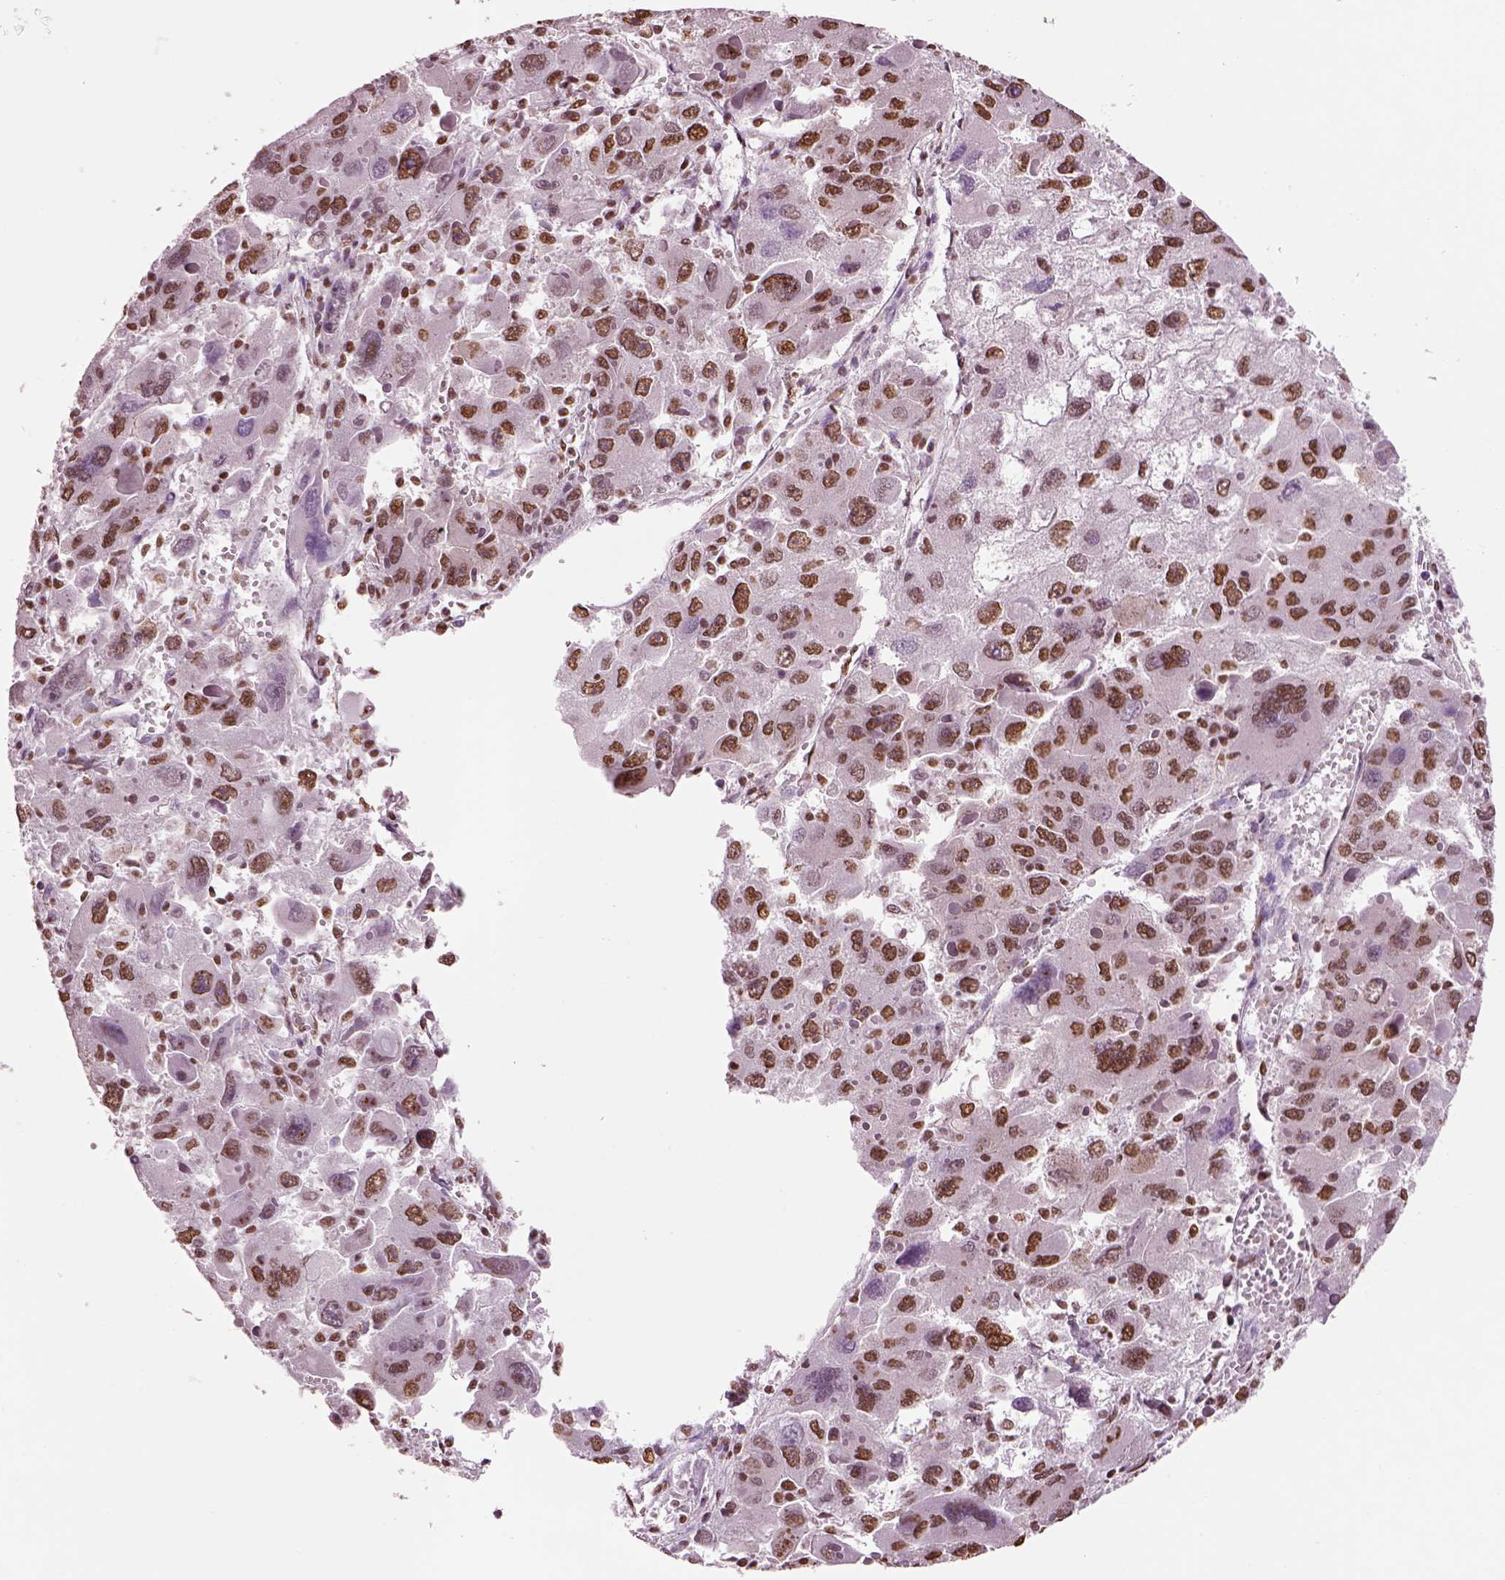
{"staining": {"intensity": "moderate", "quantity": ">75%", "location": "nuclear"}, "tissue": "liver cancer", "cell_type": "Tumor cells", "image_type": "cancer", "snomed": [{"axis": "morphology", "description": "Carcinoma, Hepatocellular, NOS"}, {"axis": "topography", "description": "Liver"}], "caption": "Liver cancer (hepatocellular carcinoma) stained for a protein (brown) demonstrates moderate nuclear positive staining in approximately >75% of tumor cells.", "gene": "DDX3X", "patient": {"sex": "female", "age": 41}}